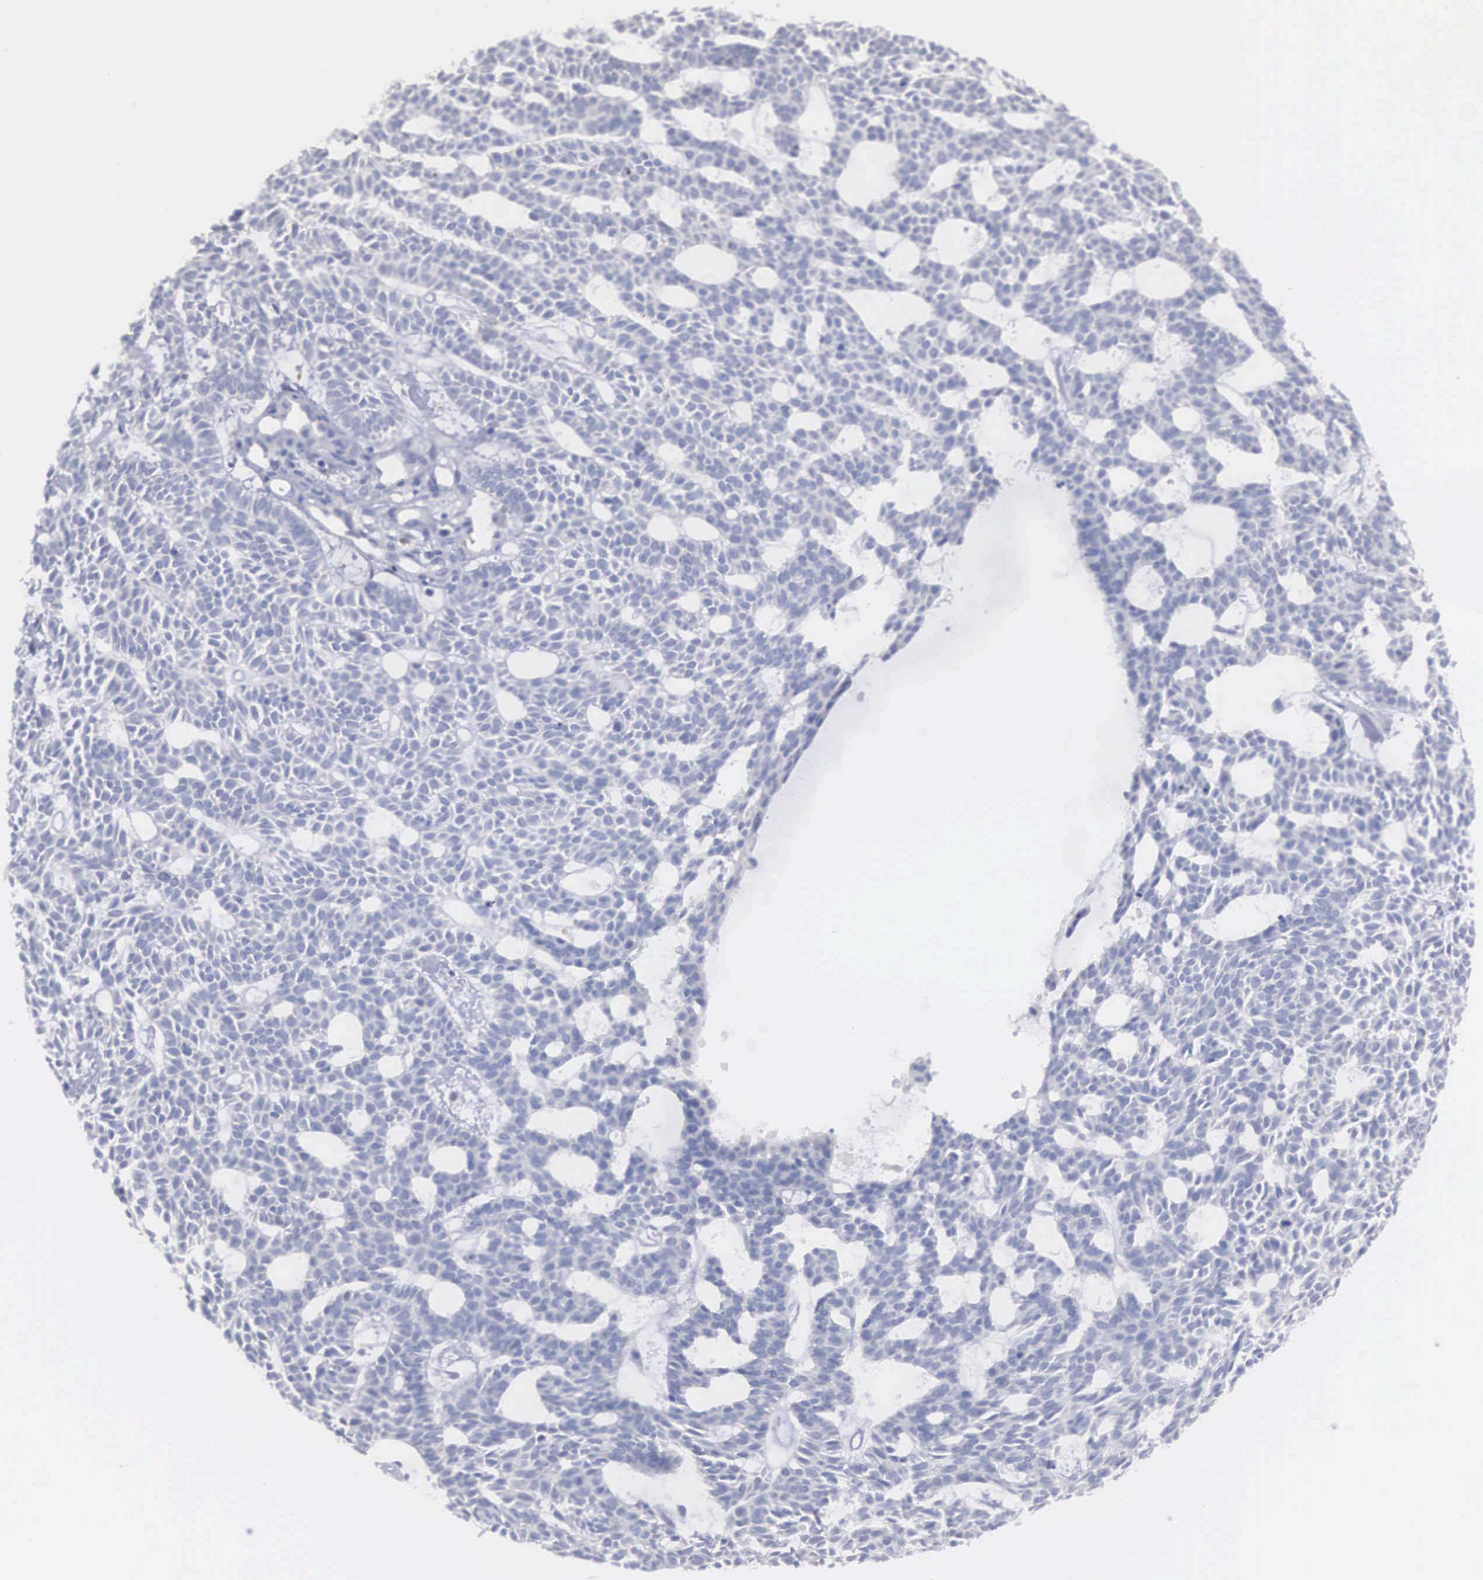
{"staining": {"intensity": "negative", "quantity": "none", "location": "none"}, "tissue": "skin cancer", "cell_type": "Tumor cells", "image_type": "cancer", "snomed": [{"axis": "morphology", "description": "Basal cell carcinoma"}, {"axis": "topography", "description": "Skin"}], "caption": "Skin cancer (basal cell carcinoma) was stained to show a protein in brown. There is no significant positivity in tumor cells.", "gene": "LIN52", "patient": {"sex": "male", "age": 75}}